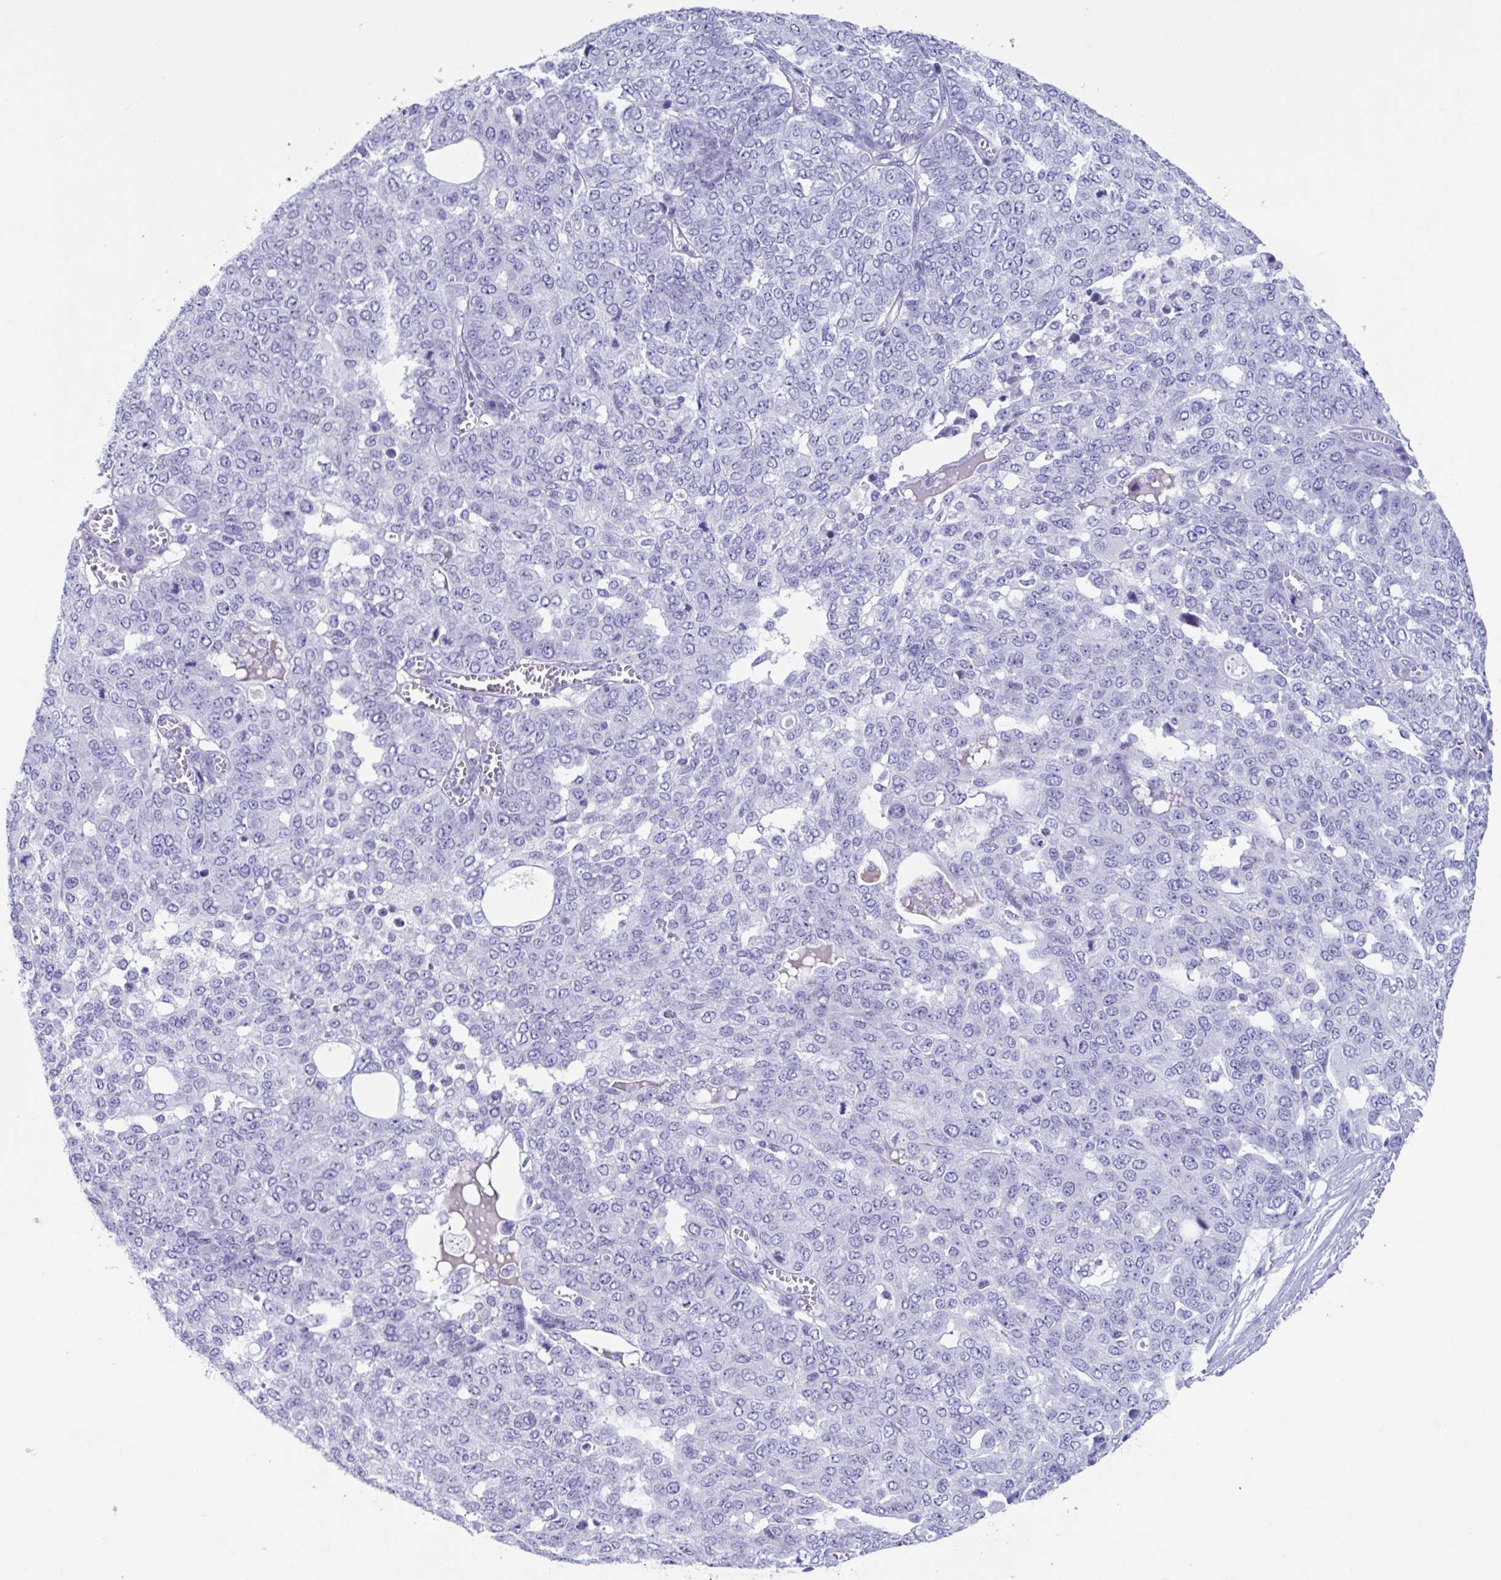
{"staining": {"intensity": "negative", "quantity": "none", "location": "none"}, "tissue": "ovarian cancer", "cell_type": "Tumor cells", "image_type": "cancer", "snomed": [{"axis": "morphology", "description": "Cystadenocarcinoma, serous, NOS"}, {"axis": "topography", "description": "Soft tissue"}, {"axis": "topography", "description": "Ovary"}], "caption": "Tumor cells show no significant staining in ovarian cancer (serous cystadenocarcinoma). (DAB IHC with hematoxylin counter stain).", "gene": "USP35", "patient": {"sex": "female", "age": 57}}